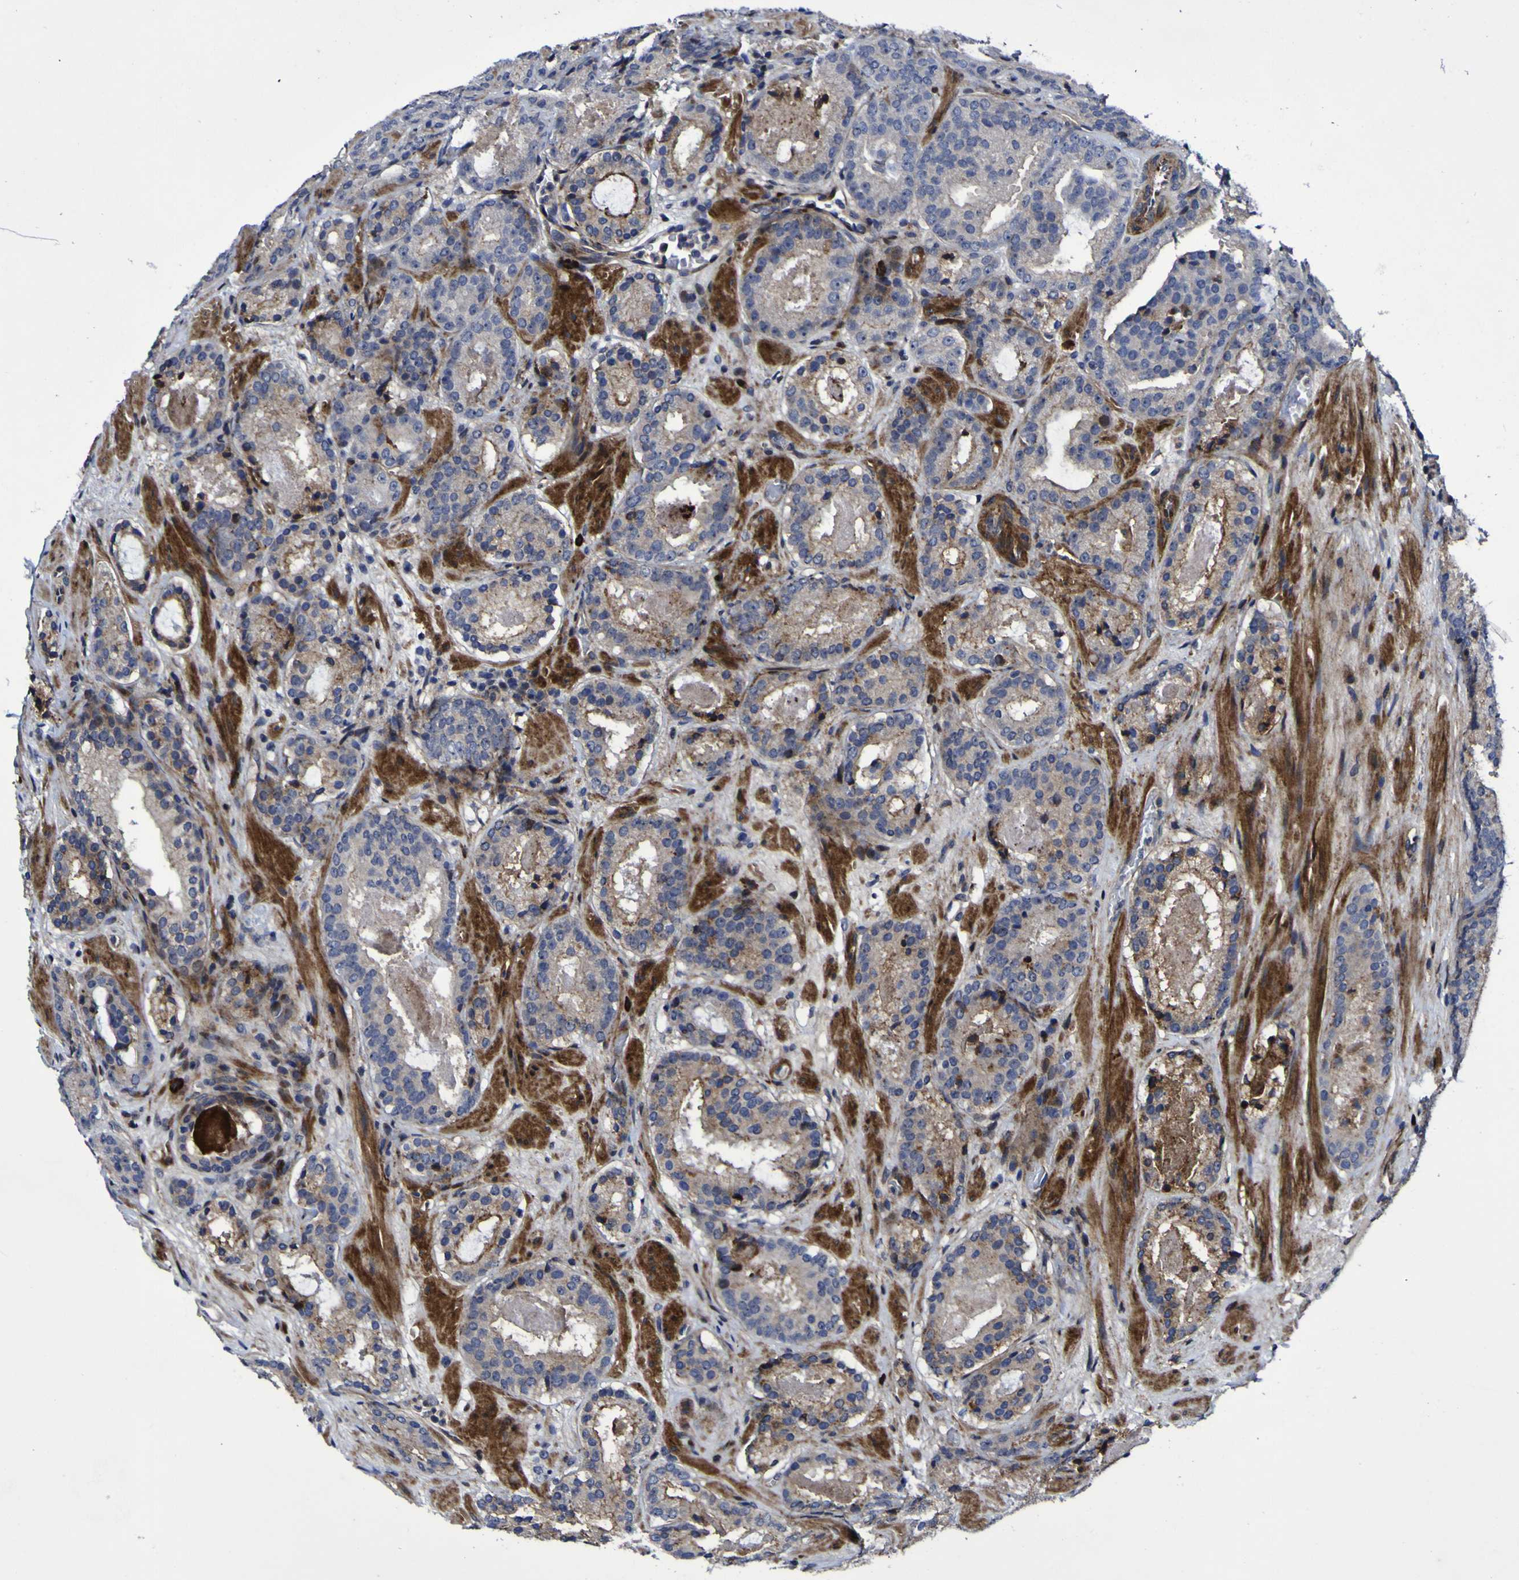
{"staining": {"intensity": "moderate", "quantity": "<25%", "location": "cytoplasmic/membranous"}, "tissue": "prostate cancer", "cell_type": "Tumor cells", "image_type": "cancer", "snomed": [{"axis": "morphology", "description": "Adenocarcinoma, Low grade"}, {"axis": "topography", "description": "Prostate"}], "caption": "Prostate cancer (adenocarcinoma (low-grade)) stained with IHC reveals moderate cytoplasmic/membranous positivity in about <25% of tumor cells.", "gene": "MGLL", "patient": {"sex": "male", "age": 69}}